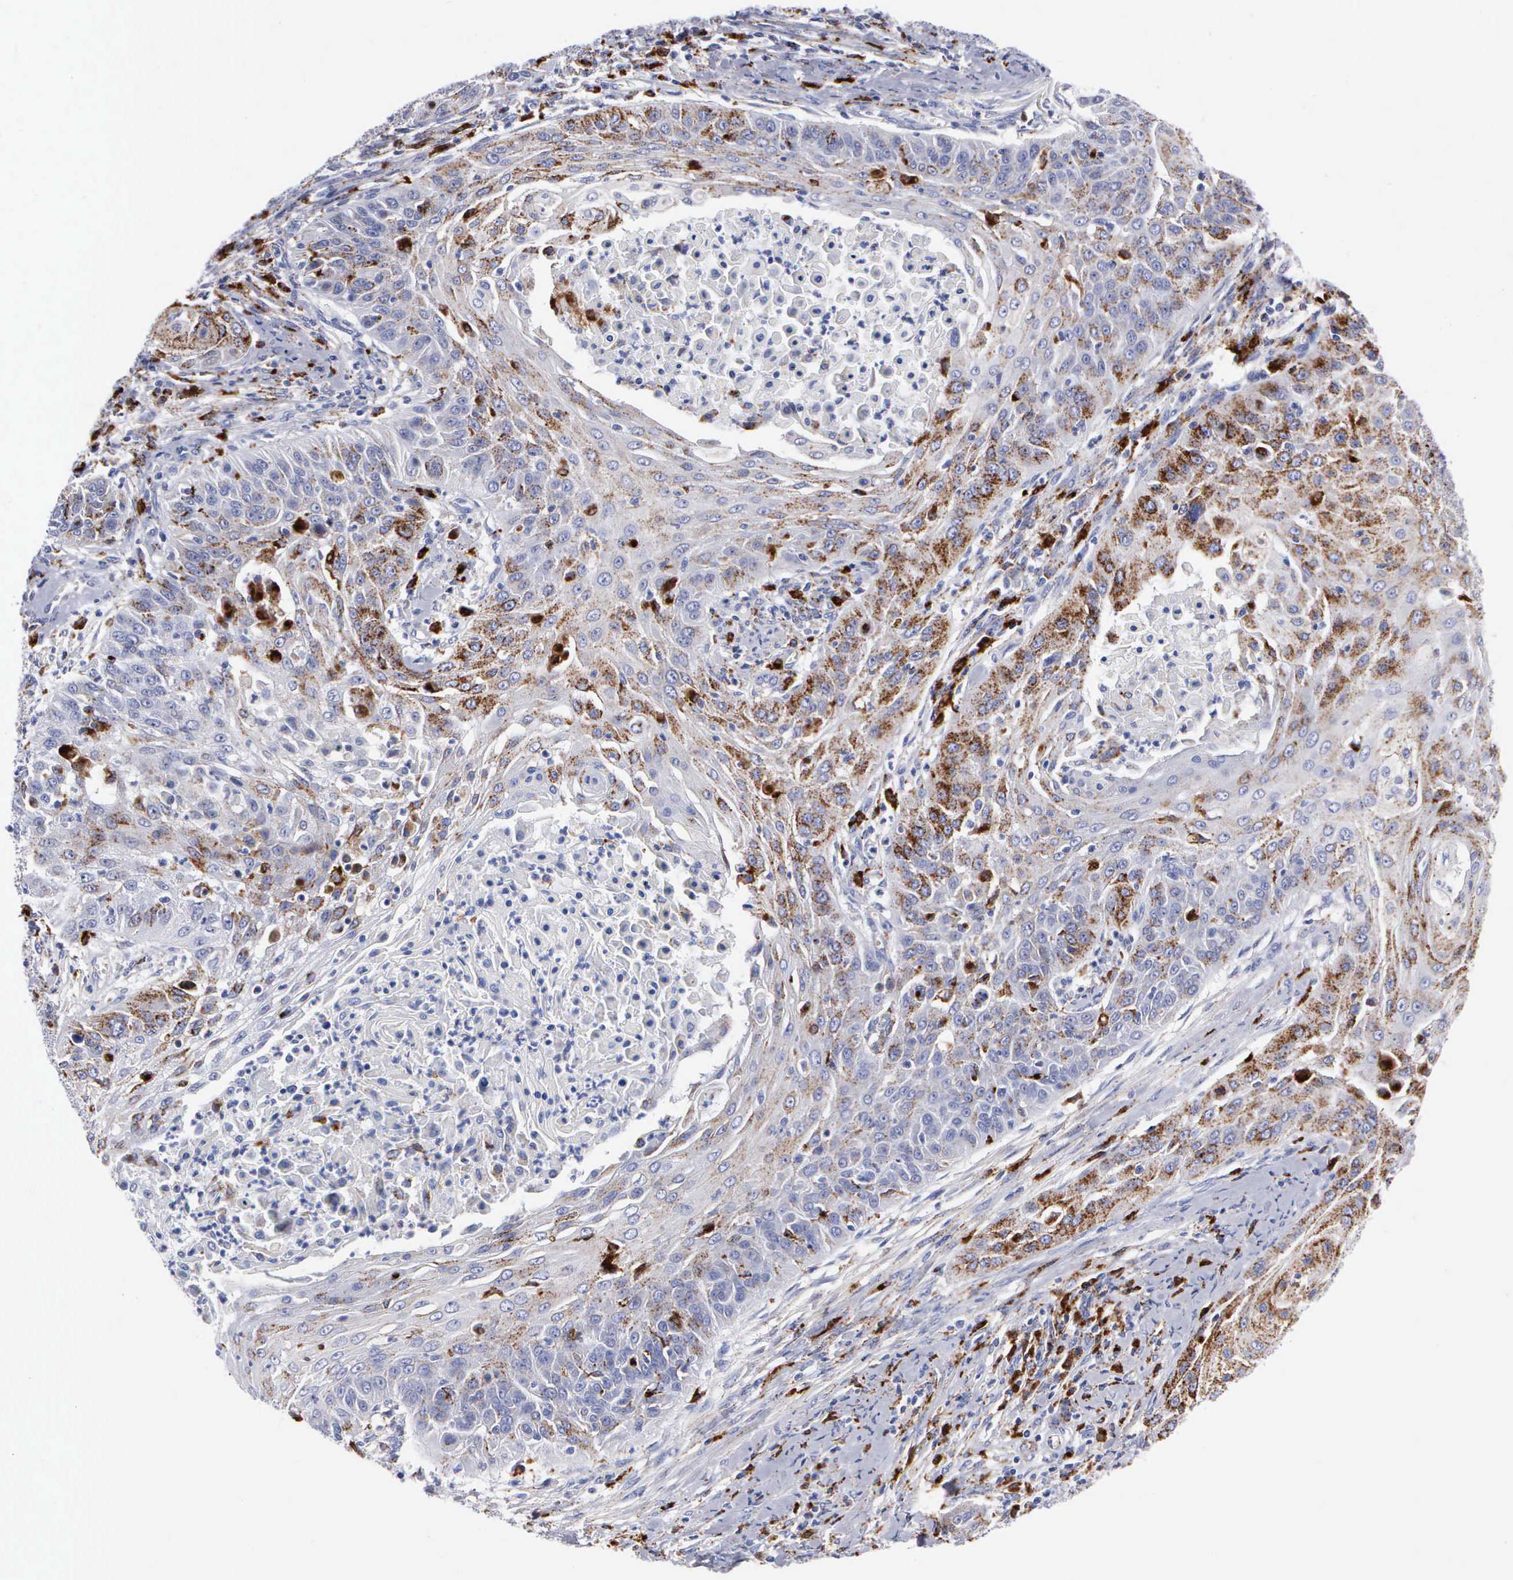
{"staining": {"intensity": "weak", "quantity": "25%-75%", "location": "cytoplasmic/membranous"}, "tissue": "cervical cancer", "cell_type": "Tumor cells", "image_type": "cancer", "snomed": [{"axis": "morphology", "description": "Squamous cell carcinoma, NOS"}, {"axis": "topography", "description": "Cervix"}], "caption": "IHC staining of squamous cell carcinoma (cervical), which exhibits low levels of weak cytoplasmic/membranous expression in approximately 25%-75% of tumor cells indicating weak cytoplasmic/membranous protein expression. The staining was performed using DAB (3,3'-diaminobenzidine) (brown) for protein detection and nuclei were counterstained in hematoxylin (blue).", "gene": "CTSH", "patient": {"sex": "female", "age": 64}}